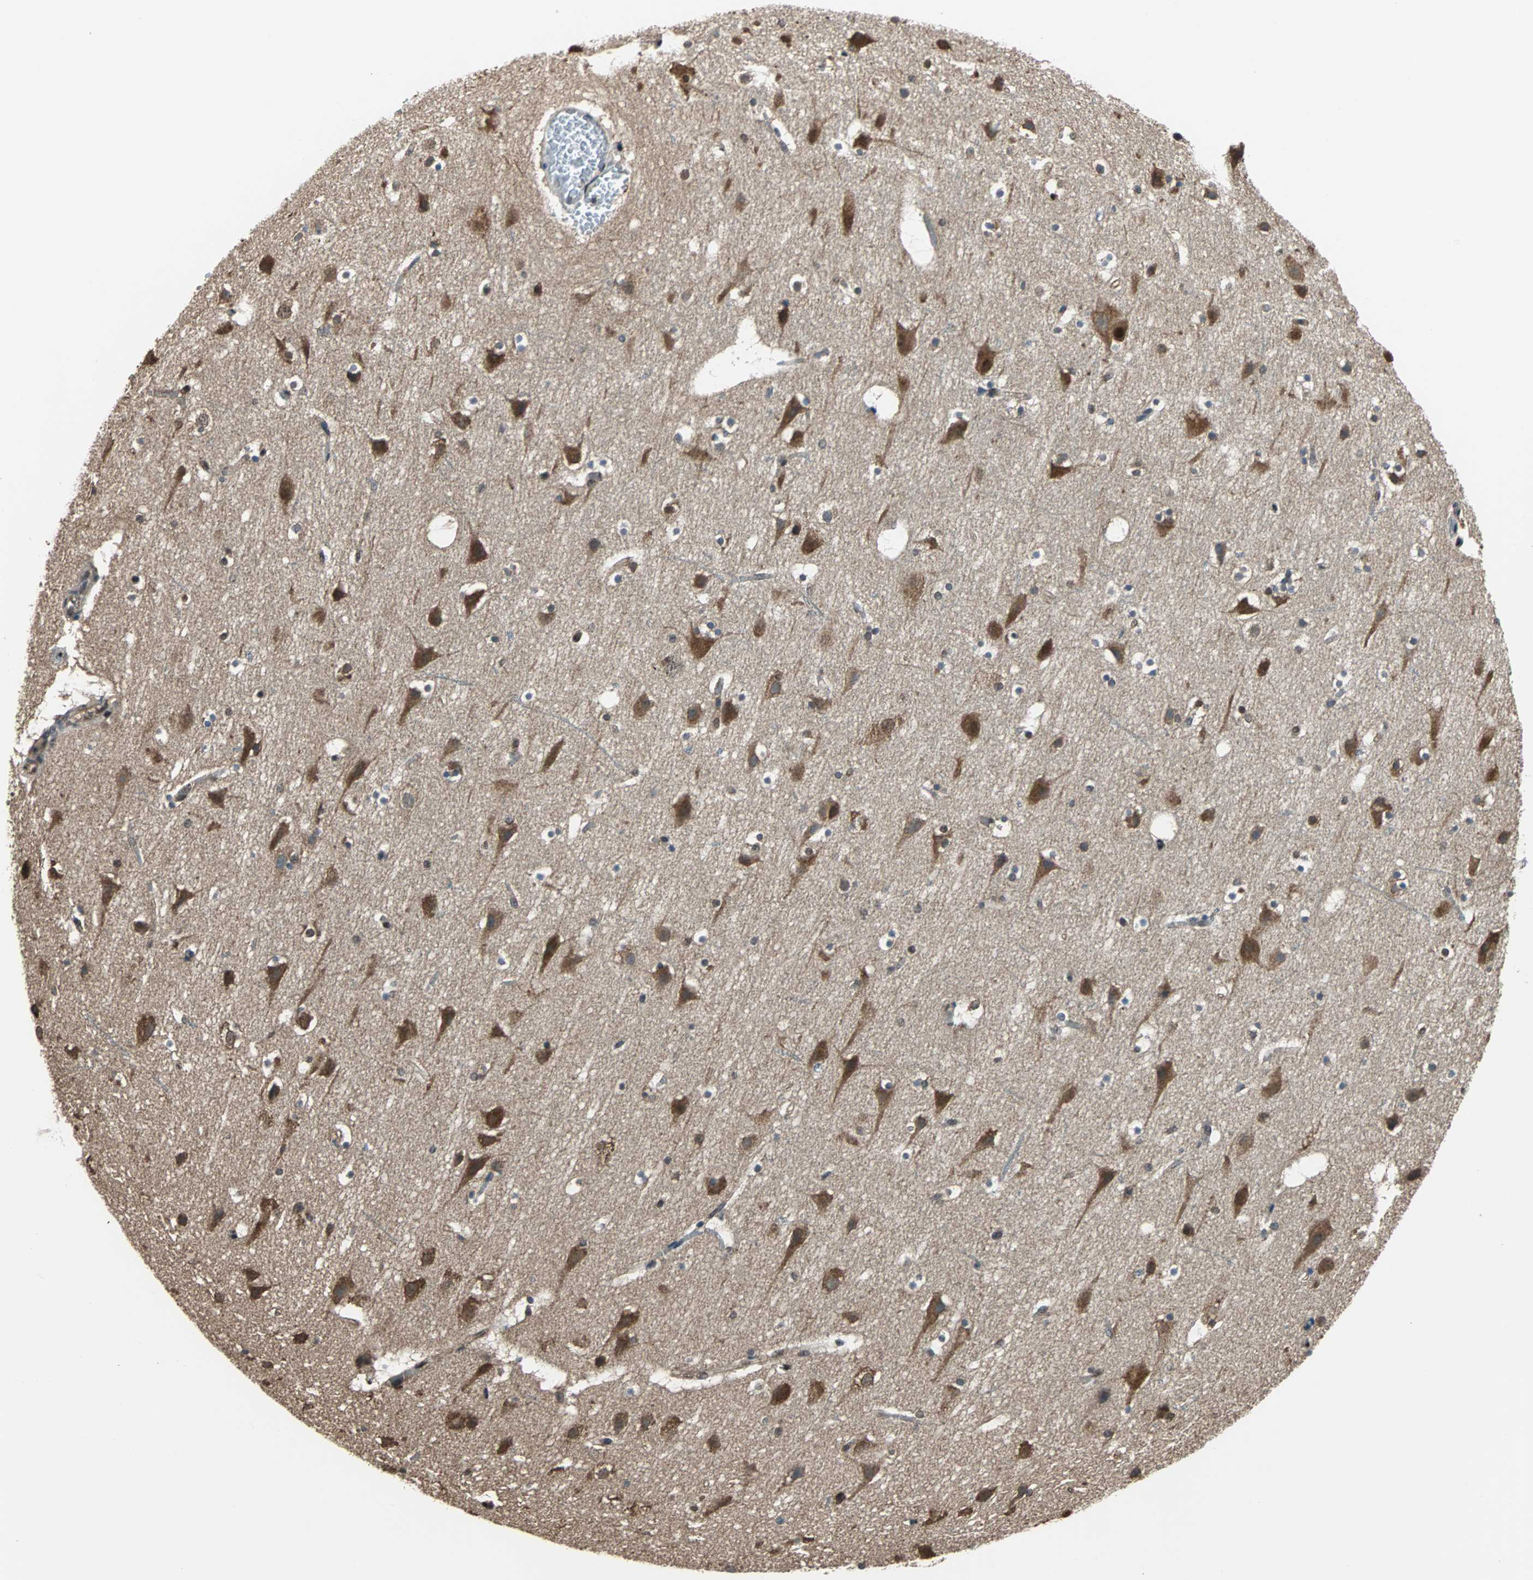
{"staining": {"intensity": "moderate", "quantity": "25%-75%", "location": "cytoplasmic/membranous"}, "tissue": "cerebral cortex", "cell_type": "Endothelial cells", "image_type": "normal", "snomed": [{"axis": "morphology", "description": "Normal tissue, NOS"}, {"axis": "topography", "description": "Cerebral cortex"}], "caption": "Protein staining by immunohistochemistry displays moderate cytoplasmic/membranous positivity in approximately 25%-75% of endothelial cells in normal cerebral cortex. (DAB = brown stain, brightfield microscopy at high magnification).", "gene": "VCP", "patient": {"sex": "male", "age": 45}}